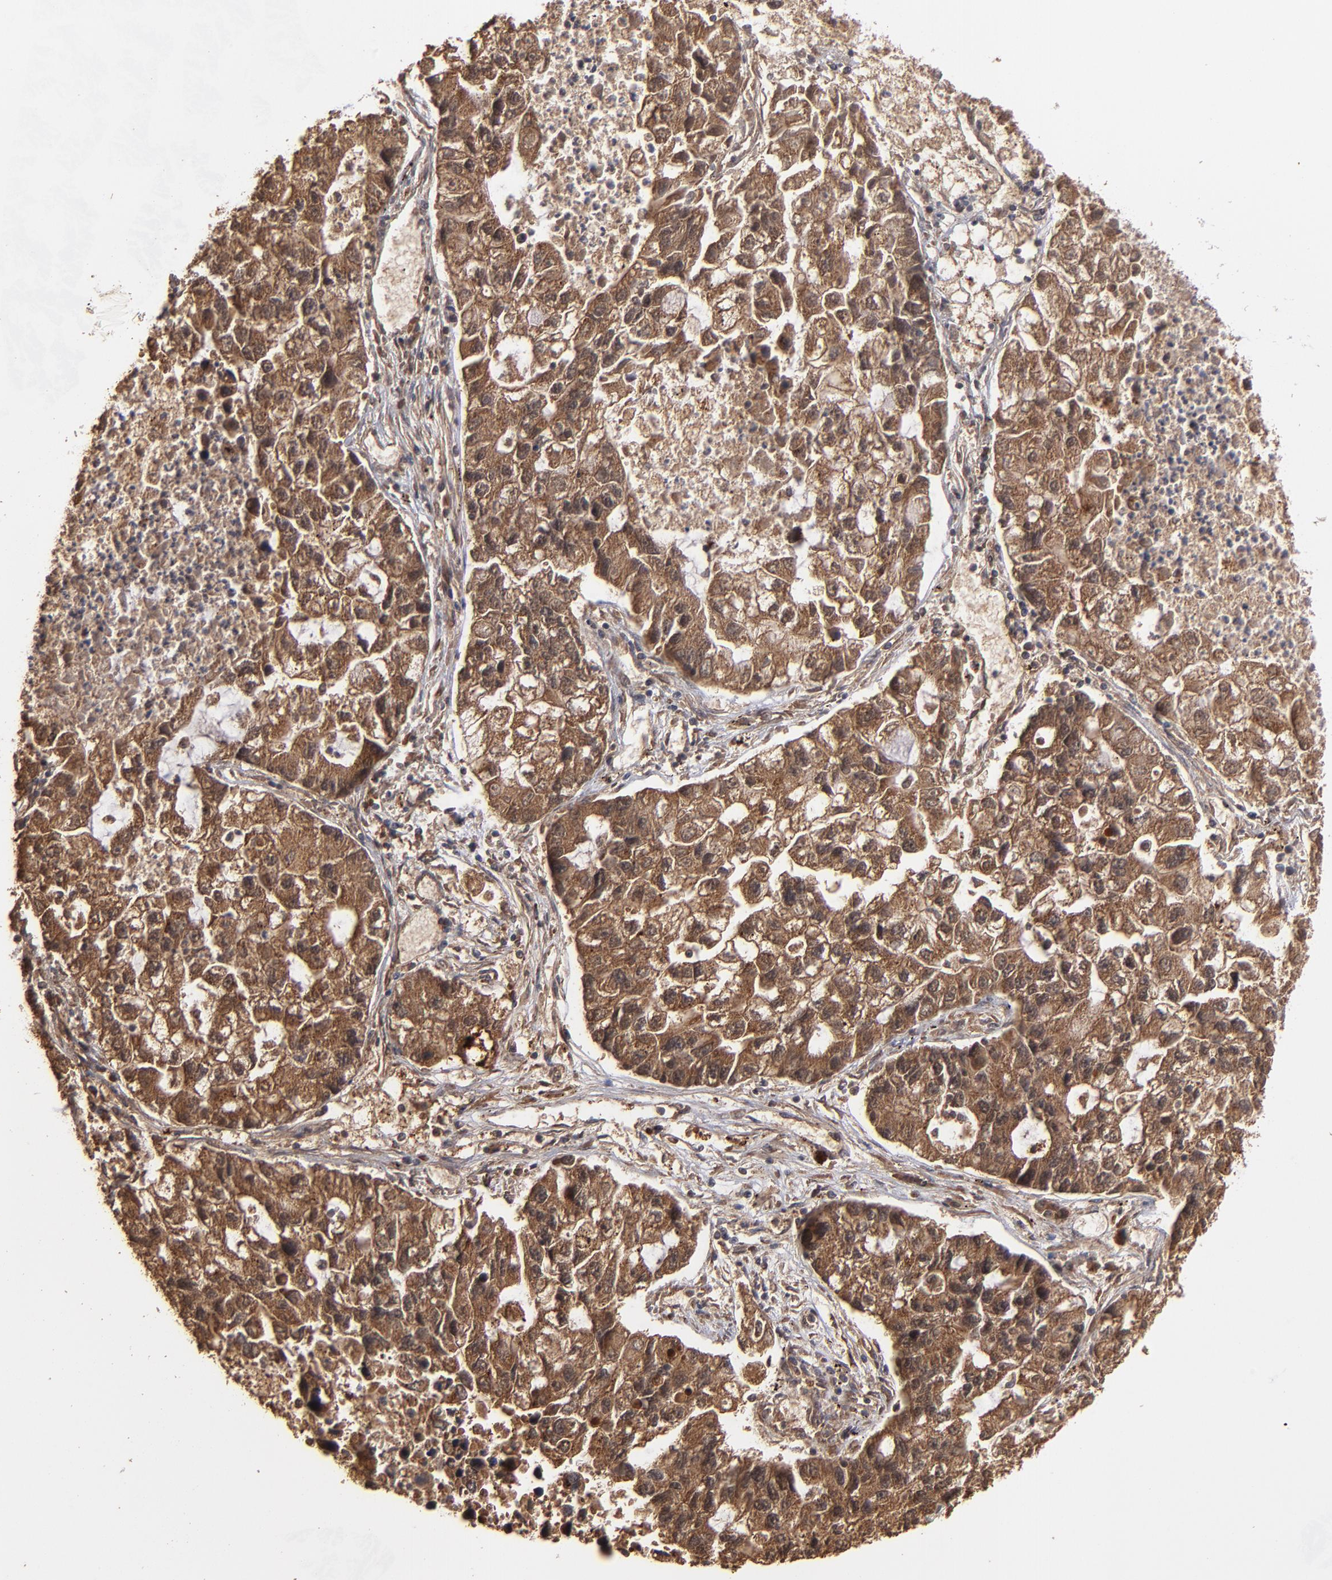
{"staining": {"intensity": "strong", "quantity": ">75%", "location": "cytoplasmic/membranous"}, "tissue": "lung cancer", "cell_type": "Tumor cells", "image_type": "cancer", "snomed": [{"axis": "morphology", "description": "Adenocarcinoma, NOS"}, {"axis": "topography", "description": "Lung"}], "caption": "Lung cancer (adenocarcinoma) stained for a protein demonstrates strong cytoplasmic/membranous positivity in tumor cells.", "gene": "TENM1", "patient": {"sex": "female", "age": 51}}